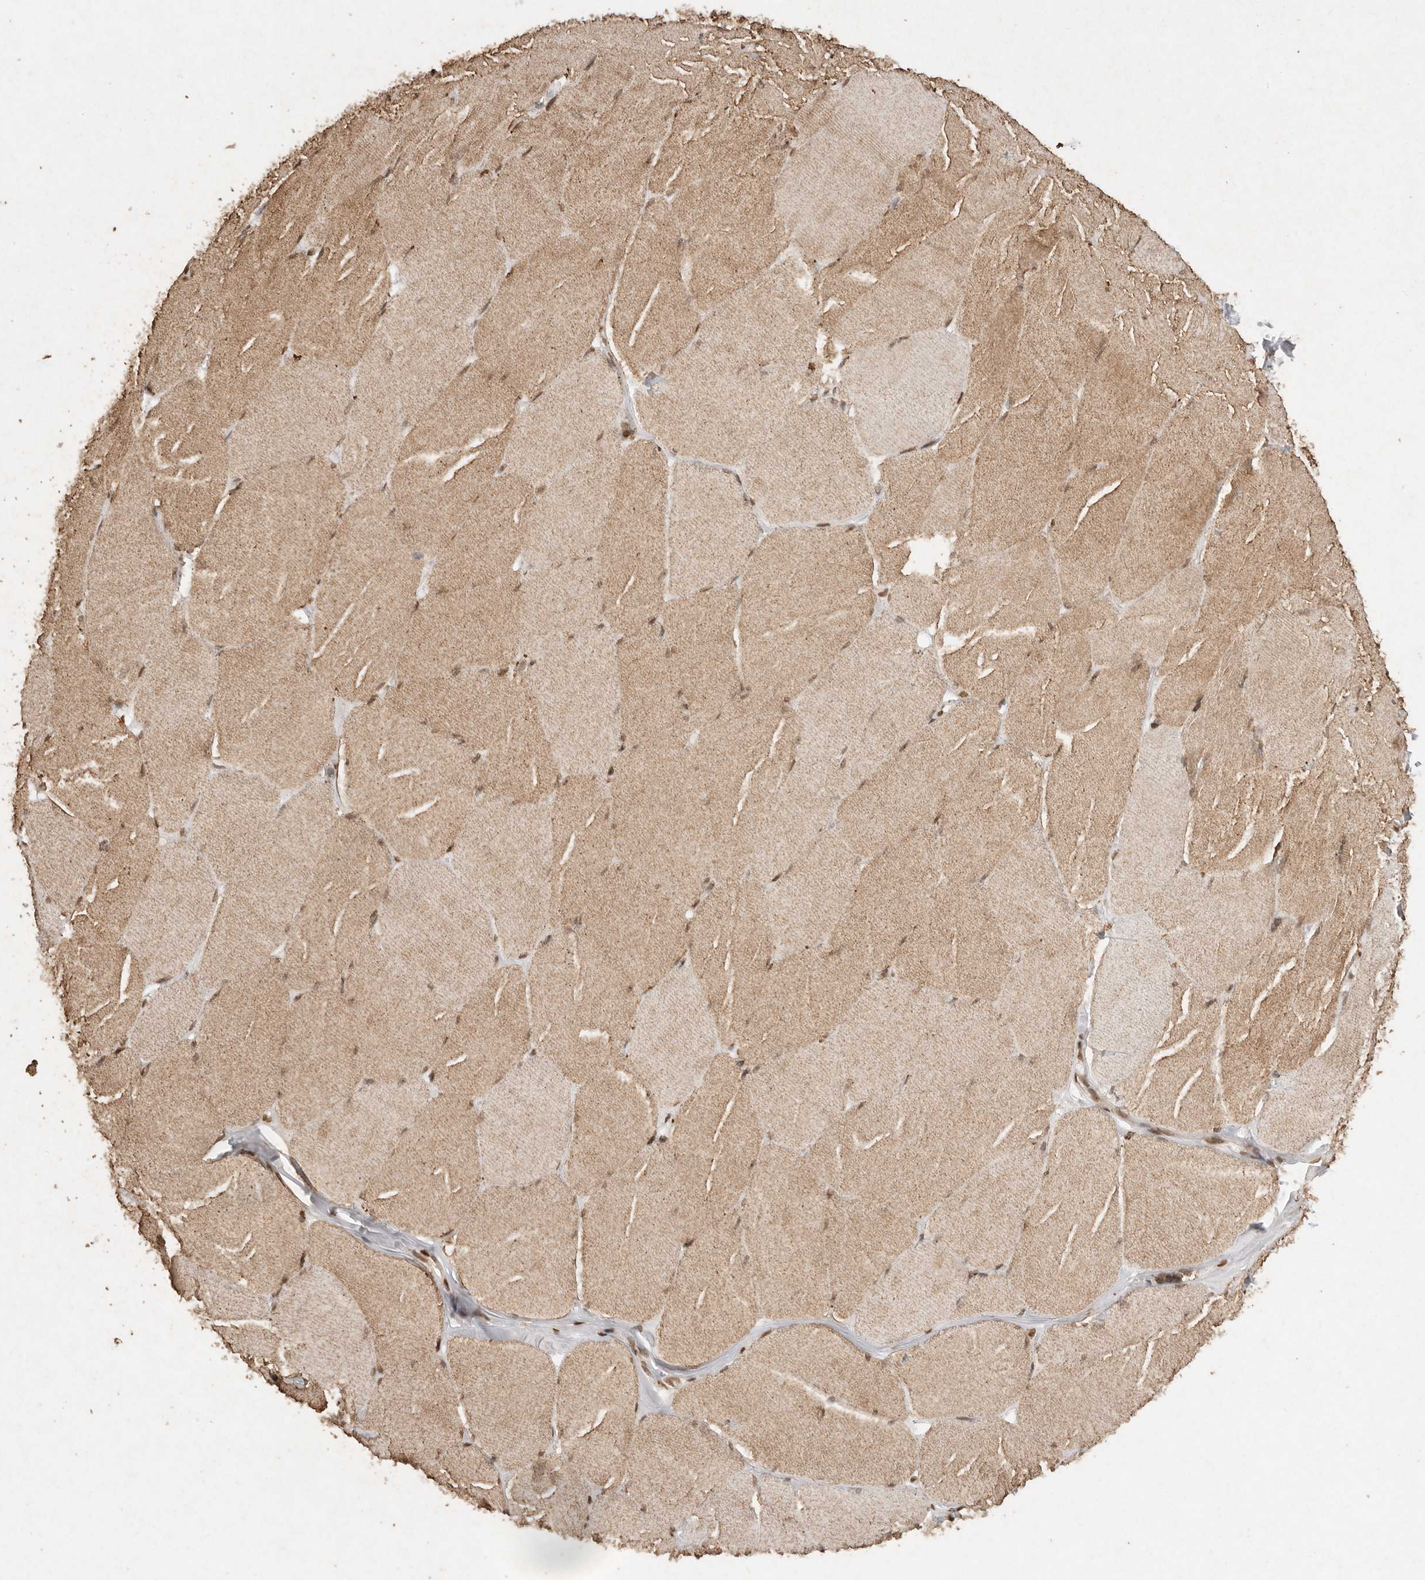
{"staining": {"intensity": "moderate", "quantity": ">75%", "location": "cytoplasmic/membranous,nuclear"}, "tissue": "skeletal muscle", "cell_type": "Myocytes", "image_type": "normal", "snomed": [{"axis": "morphology", "description": "Normal tissue, NOS"}, {"axis": "topography", "description": "Skin"}, {"axis": "topography", "description": "Skeletal muscle"}], "caption": "There is medium levels of moderate cytoplasmic/membranous,nuclear staining in myocytes of normal skeletal muscle, as demonstrated by immunohistochemical staining (brown color).", "gene": "NKX3", "patient": {"sex": "male", "age": 83}}